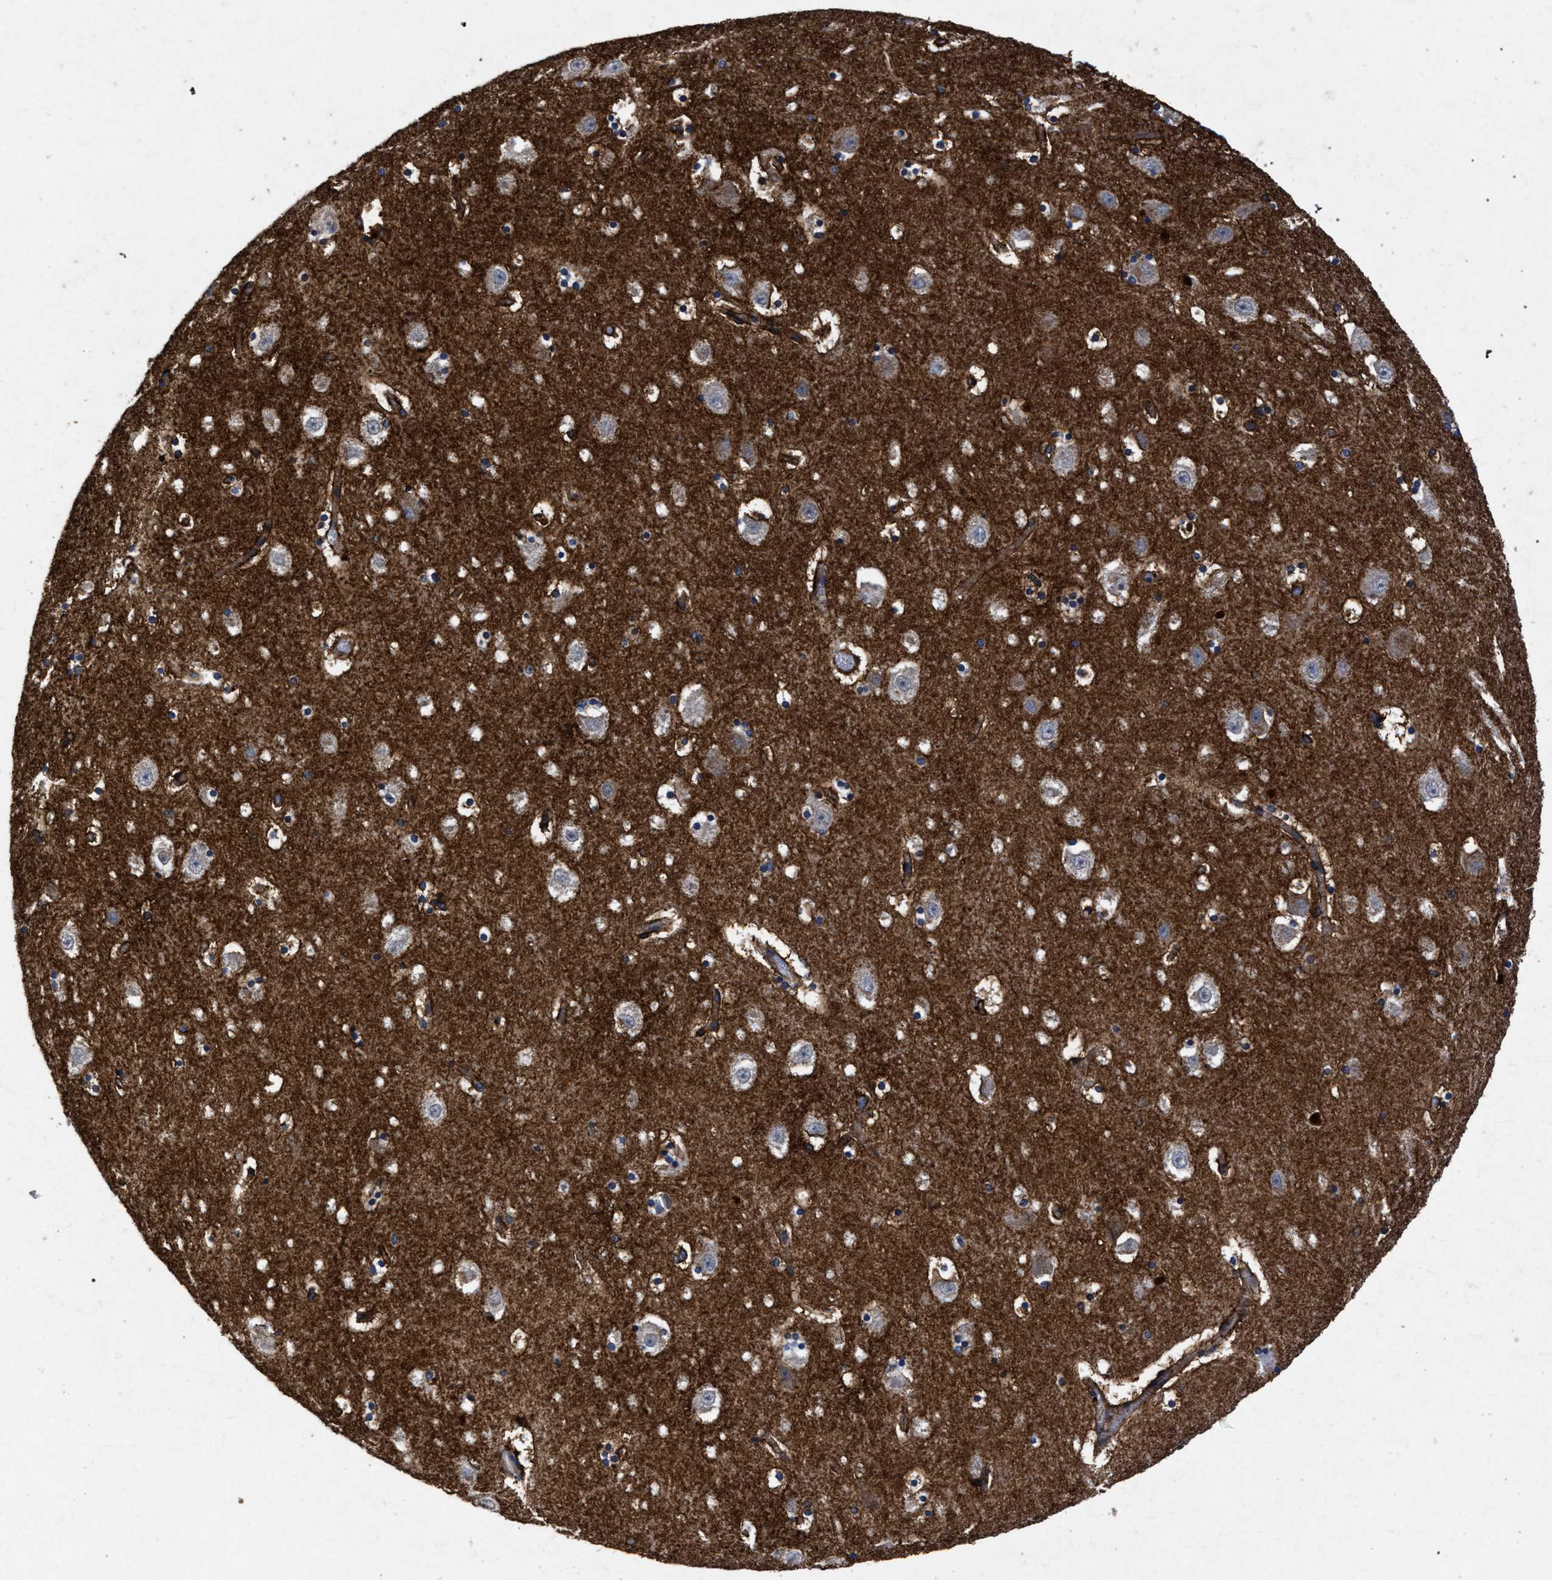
{"staining": {"intensity": "moderate", "quantity": ">75%", "location": "cytoplasmic/membranous"}, "tissue": "hippocampus", "cell_type": "Glial cells", "image_type": "normal", "snomed": [{"axis": "morphology", "description": "Normal tissue, NOS"}, {"axis": "topography", "description": "Hippocampus"}], "caption": "IHC image of unremarkable human hippocampus stained for a protein (brown), which shows medium levels of moderate cytoplasmic/membranous staining in about >75% of glial cells.", "gene": "ATP1A2", "patient": {"sex": "male", "age": 45}}